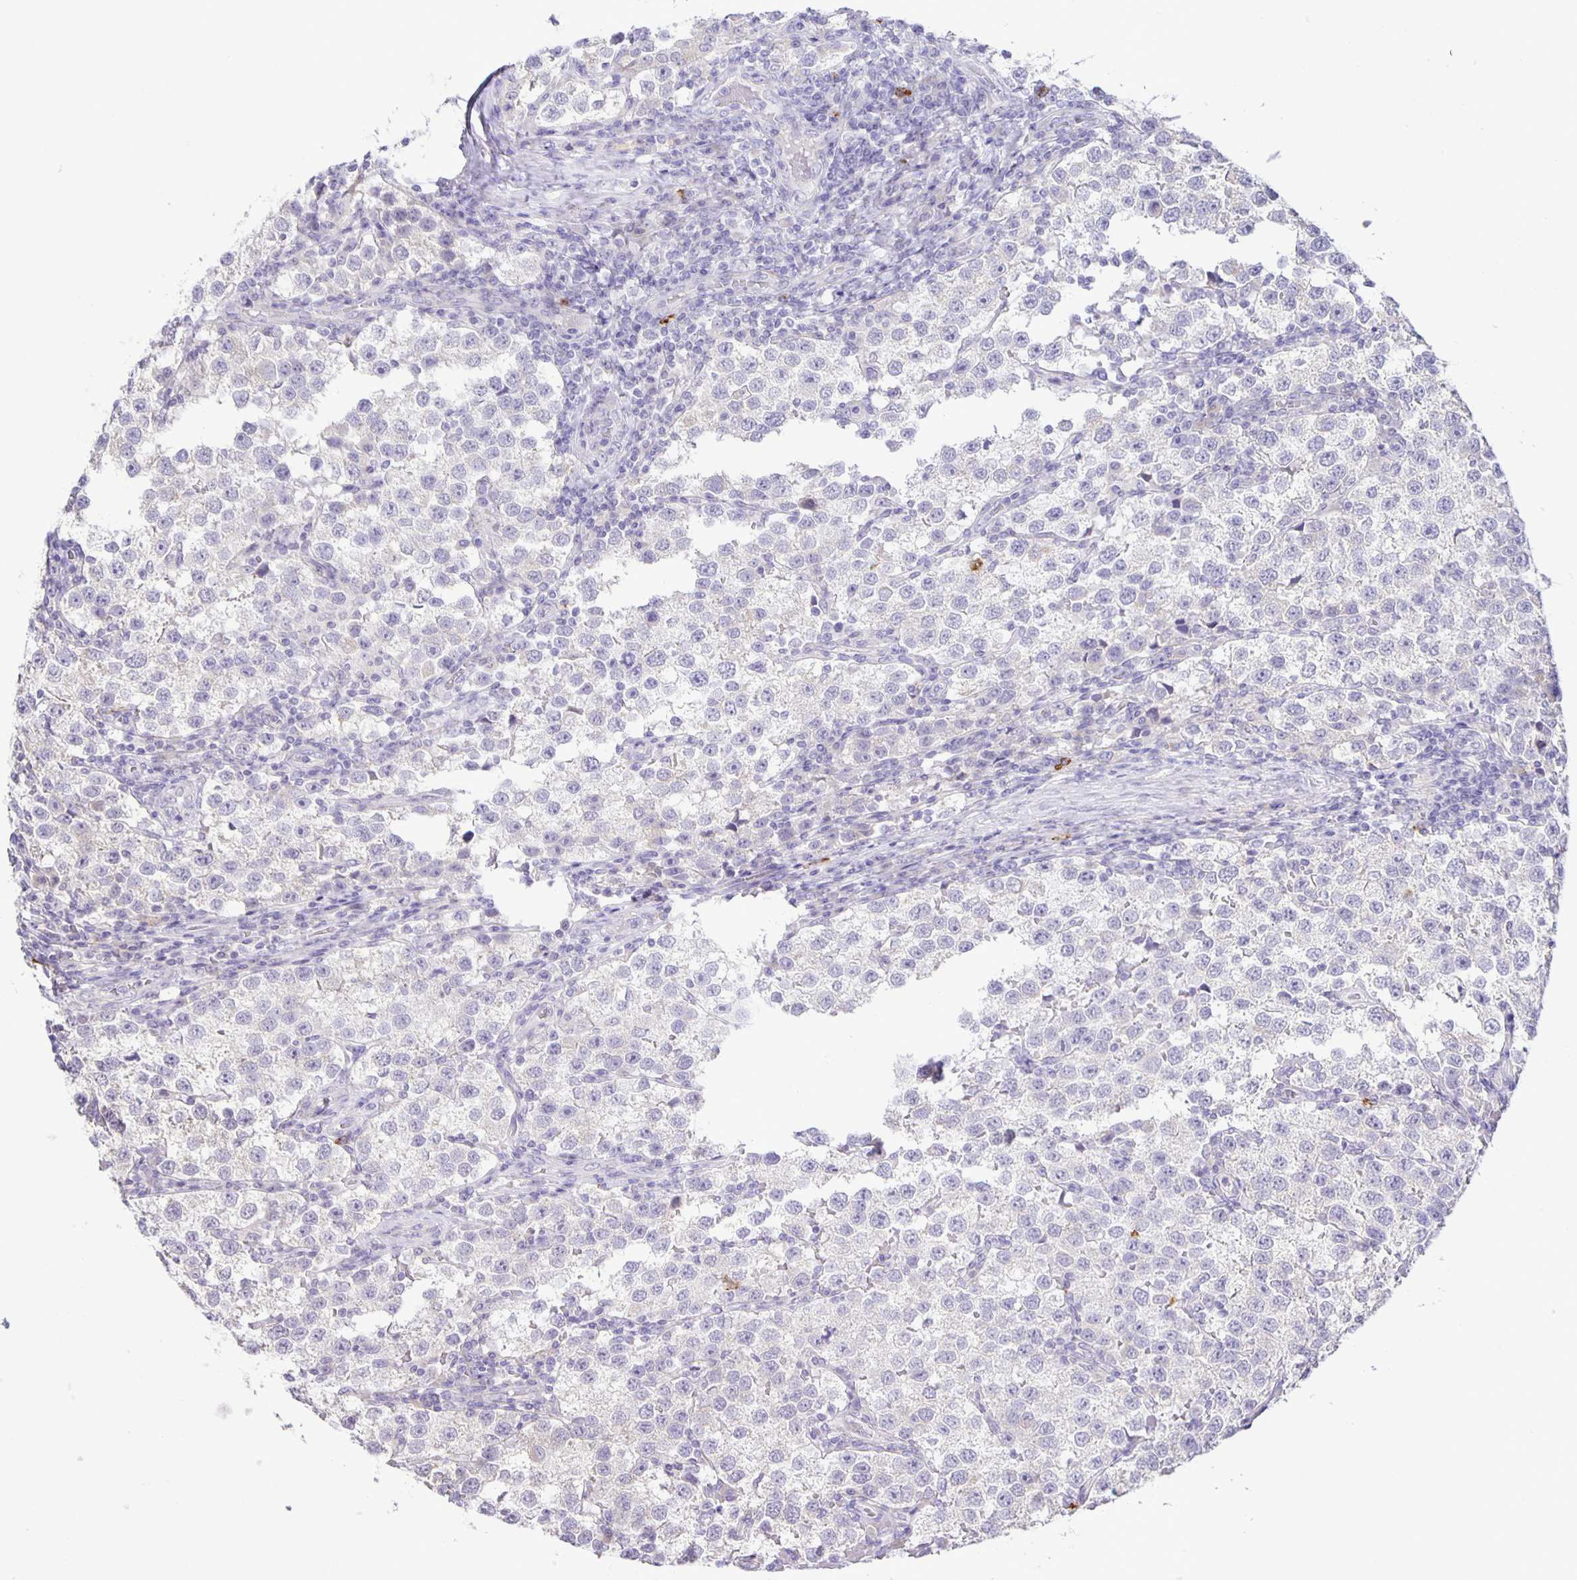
{"staining": {"intensity": "negative", "quantity": "none", "location": "none"}, "tissue": "testis cancer", "cell_type": "Tumor cells", "image_type": "cancer", "snomed": [{"axis": "morphology", "description": "Seminoma, NOS"}, {"axis": "topography", "description": "Testis"}], "caption": "IHC micrograph of human seminoma (testis) stained for a protein (brown), which shows no staining in tumor cells.", "gene": "ADCK1", "patient": {"sex": "male", "age": 37}}